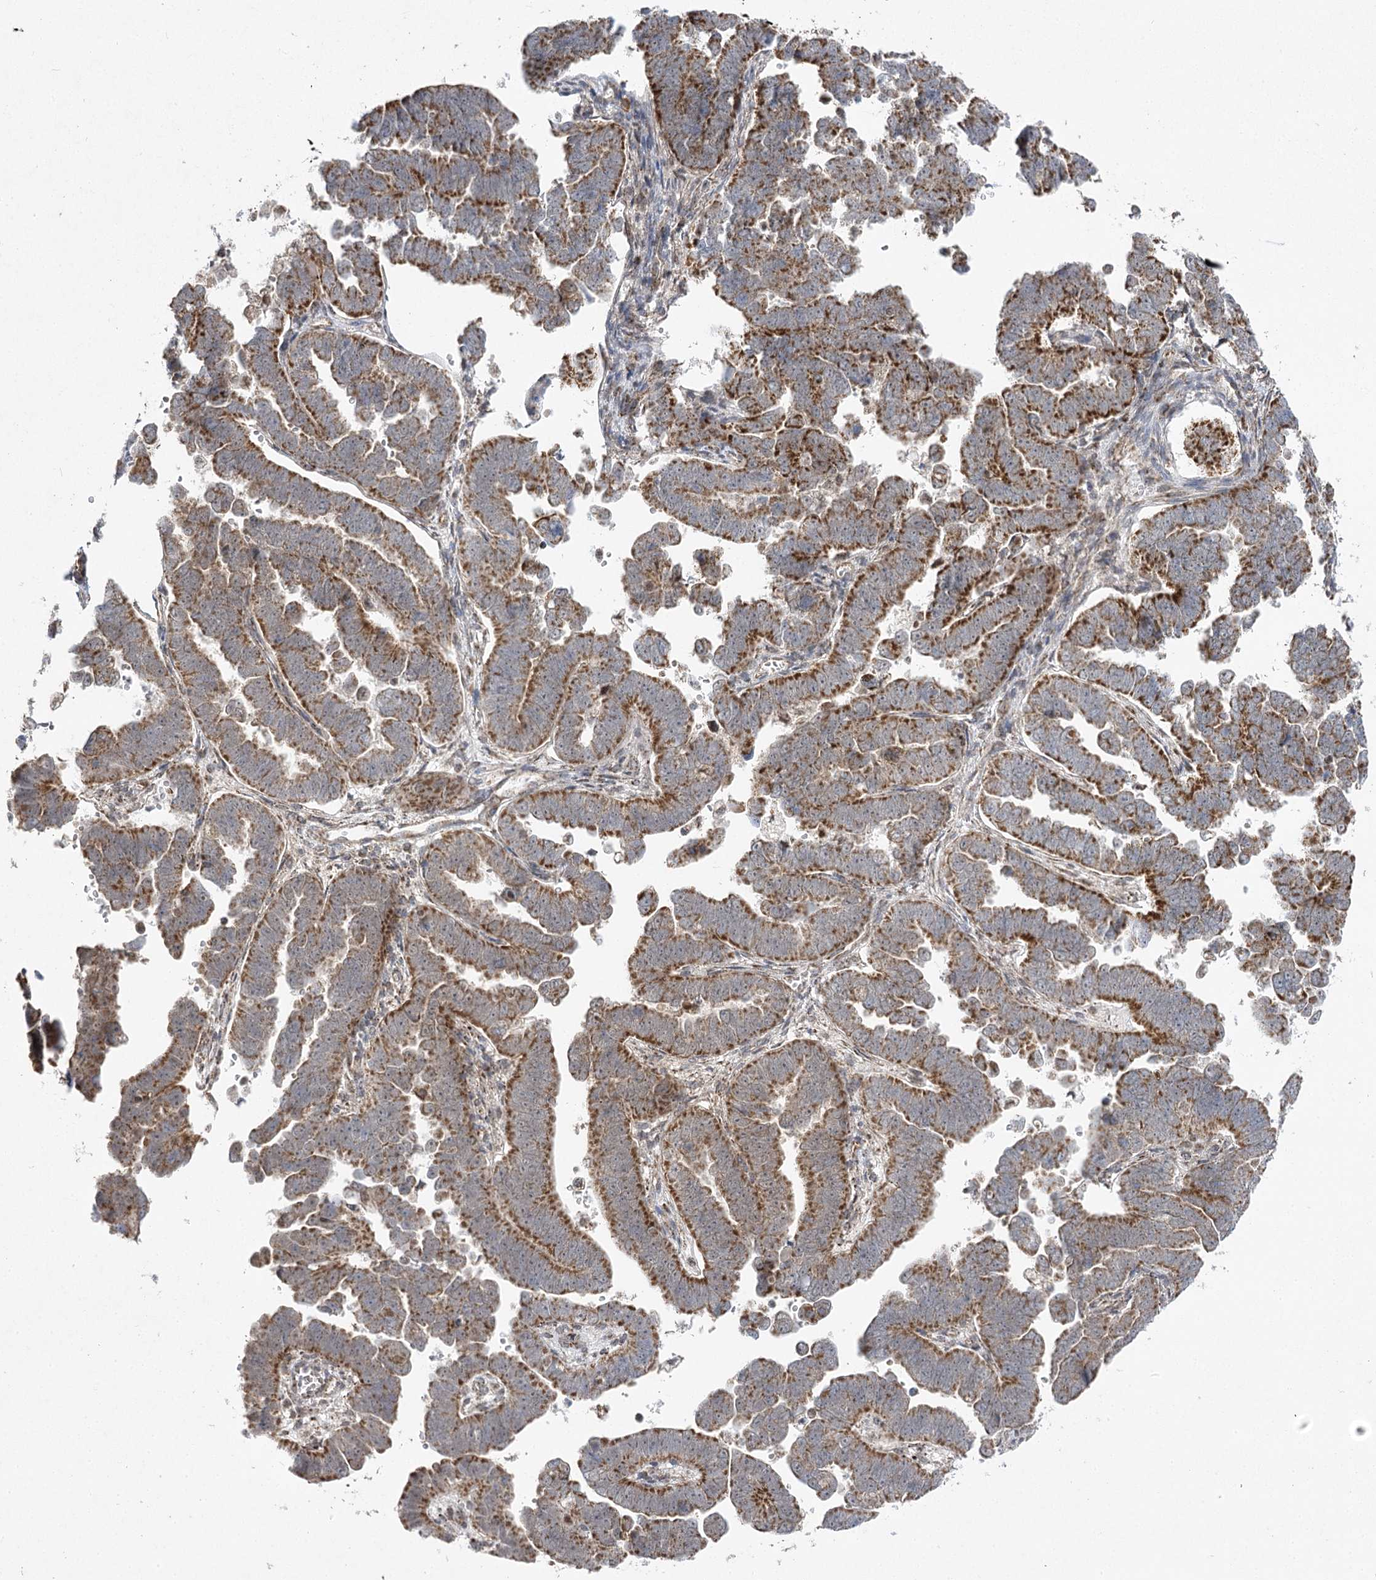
{"staining": {"intensity": "strong", "quantity": ">75%", "location": "cytoplasmic/membranous"}, "tissue": "endometrial cancer", "cell_type": "Tumor cells", "image_type": "cancer", "snomed": [{"axis": "morphology", "description": "Adenocarcinoma, NOS"}, {"axis": "topography", "description": "Endometrium"}], "caption": "This image exhibits IHC staining of adenocarcinoma (endometrial), with high strong cytoplasmic/membranous positivity in about >75% of tumor cells.", "gene": "SLC4A1AP", "patient": {"sex": "female", "age": 75}}